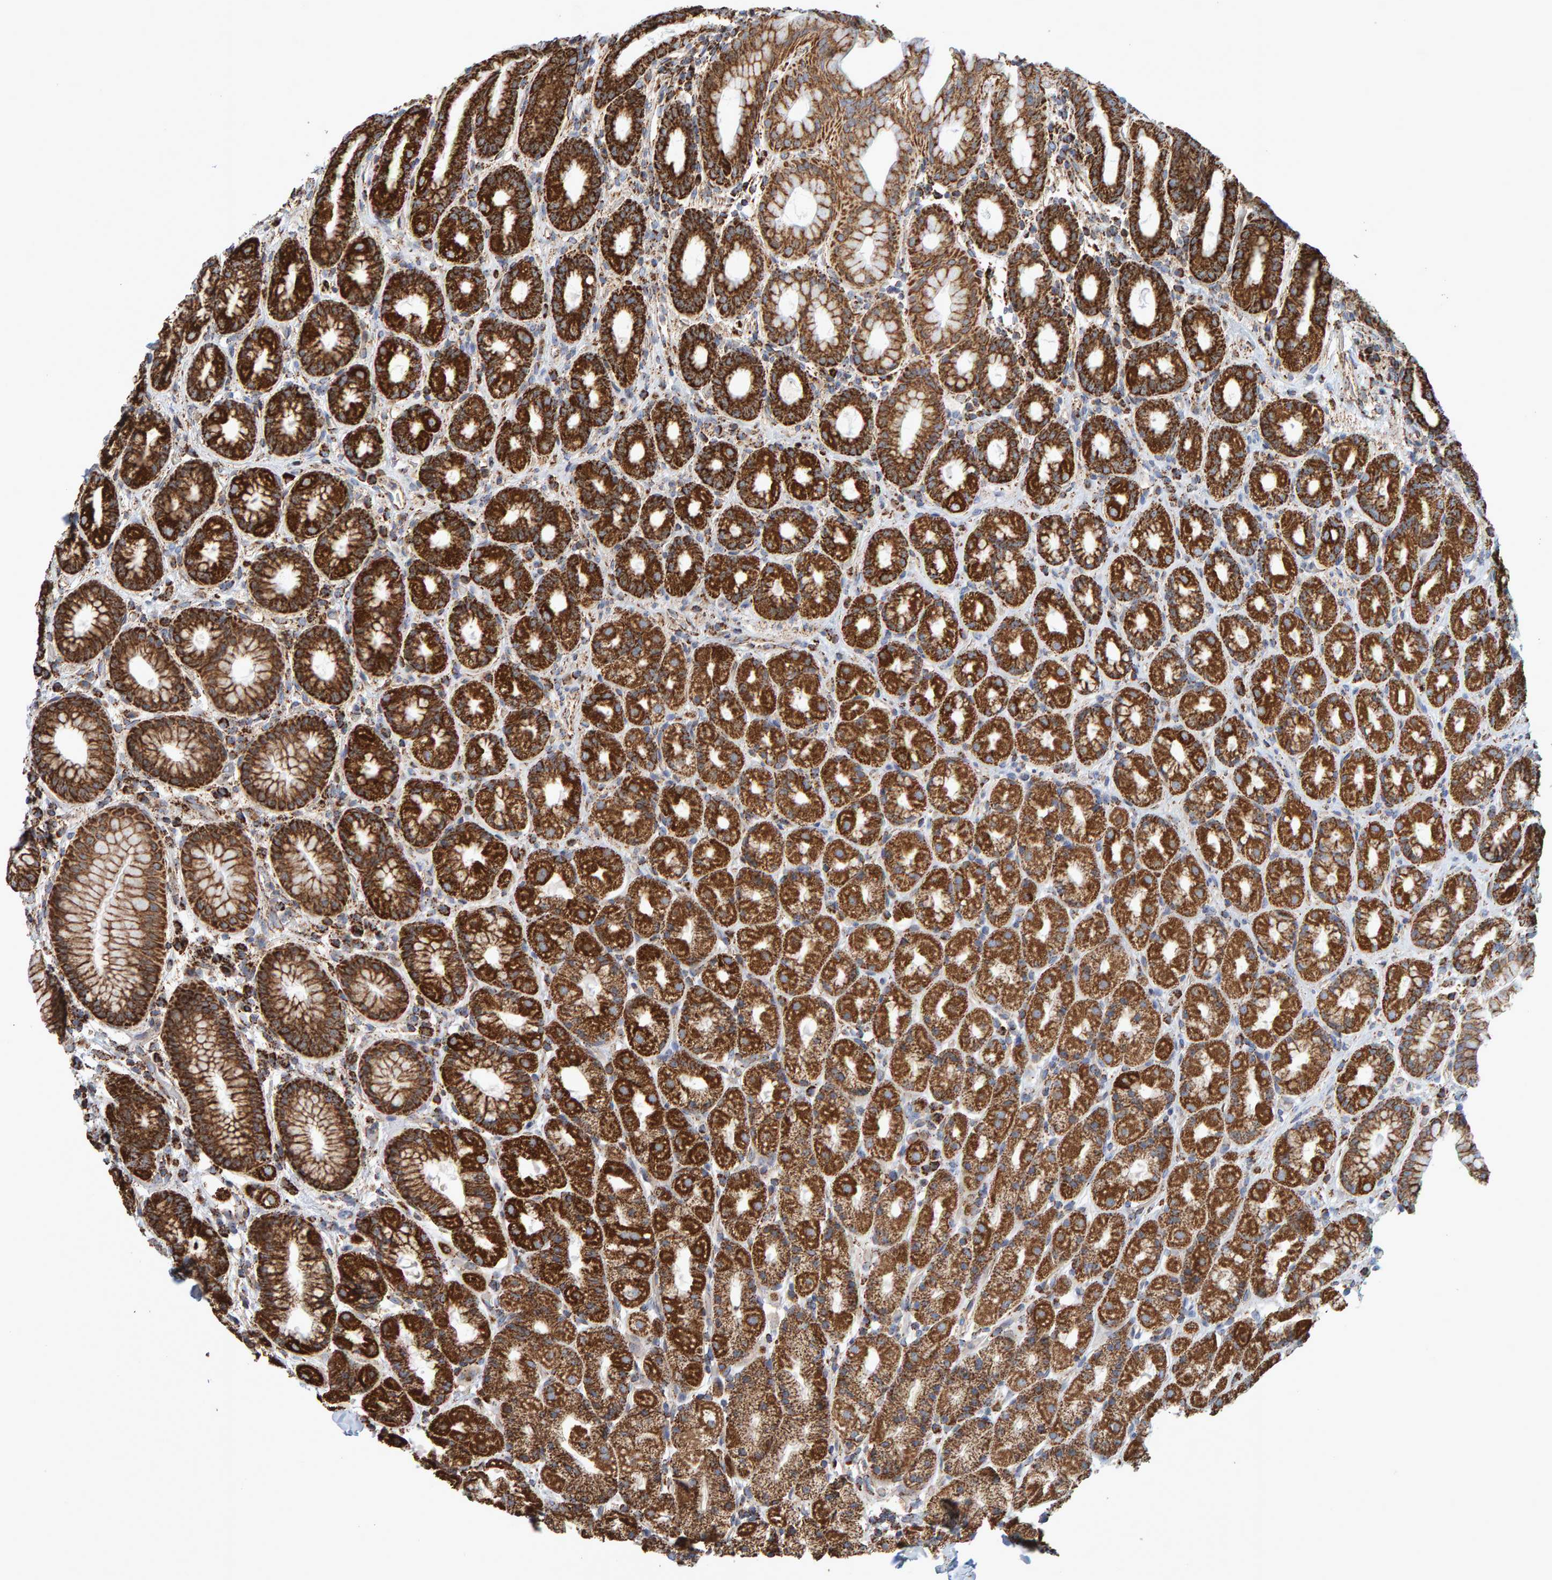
{"staining": {"intensity": "moderate", "quantity": ">75%", "location": "cytoplasmic/membranous"}, "tissue": "stomach", "cell_type": "Glandular cells", "image_type": "normal", "snomed": [{"axis": "morphology", "description": "Normal tissue, NOS"}, {"axis": "topography", "description": "Stomach, upper"}], "caption": "This is an image of immunohistochemistry (IHC) staining of benign stomach, which shows moderate expression in the cytoplasmic/membranous of glandular cells.", "gene": "MRPL45", "patient": {"sex": "male", "age": 68}}